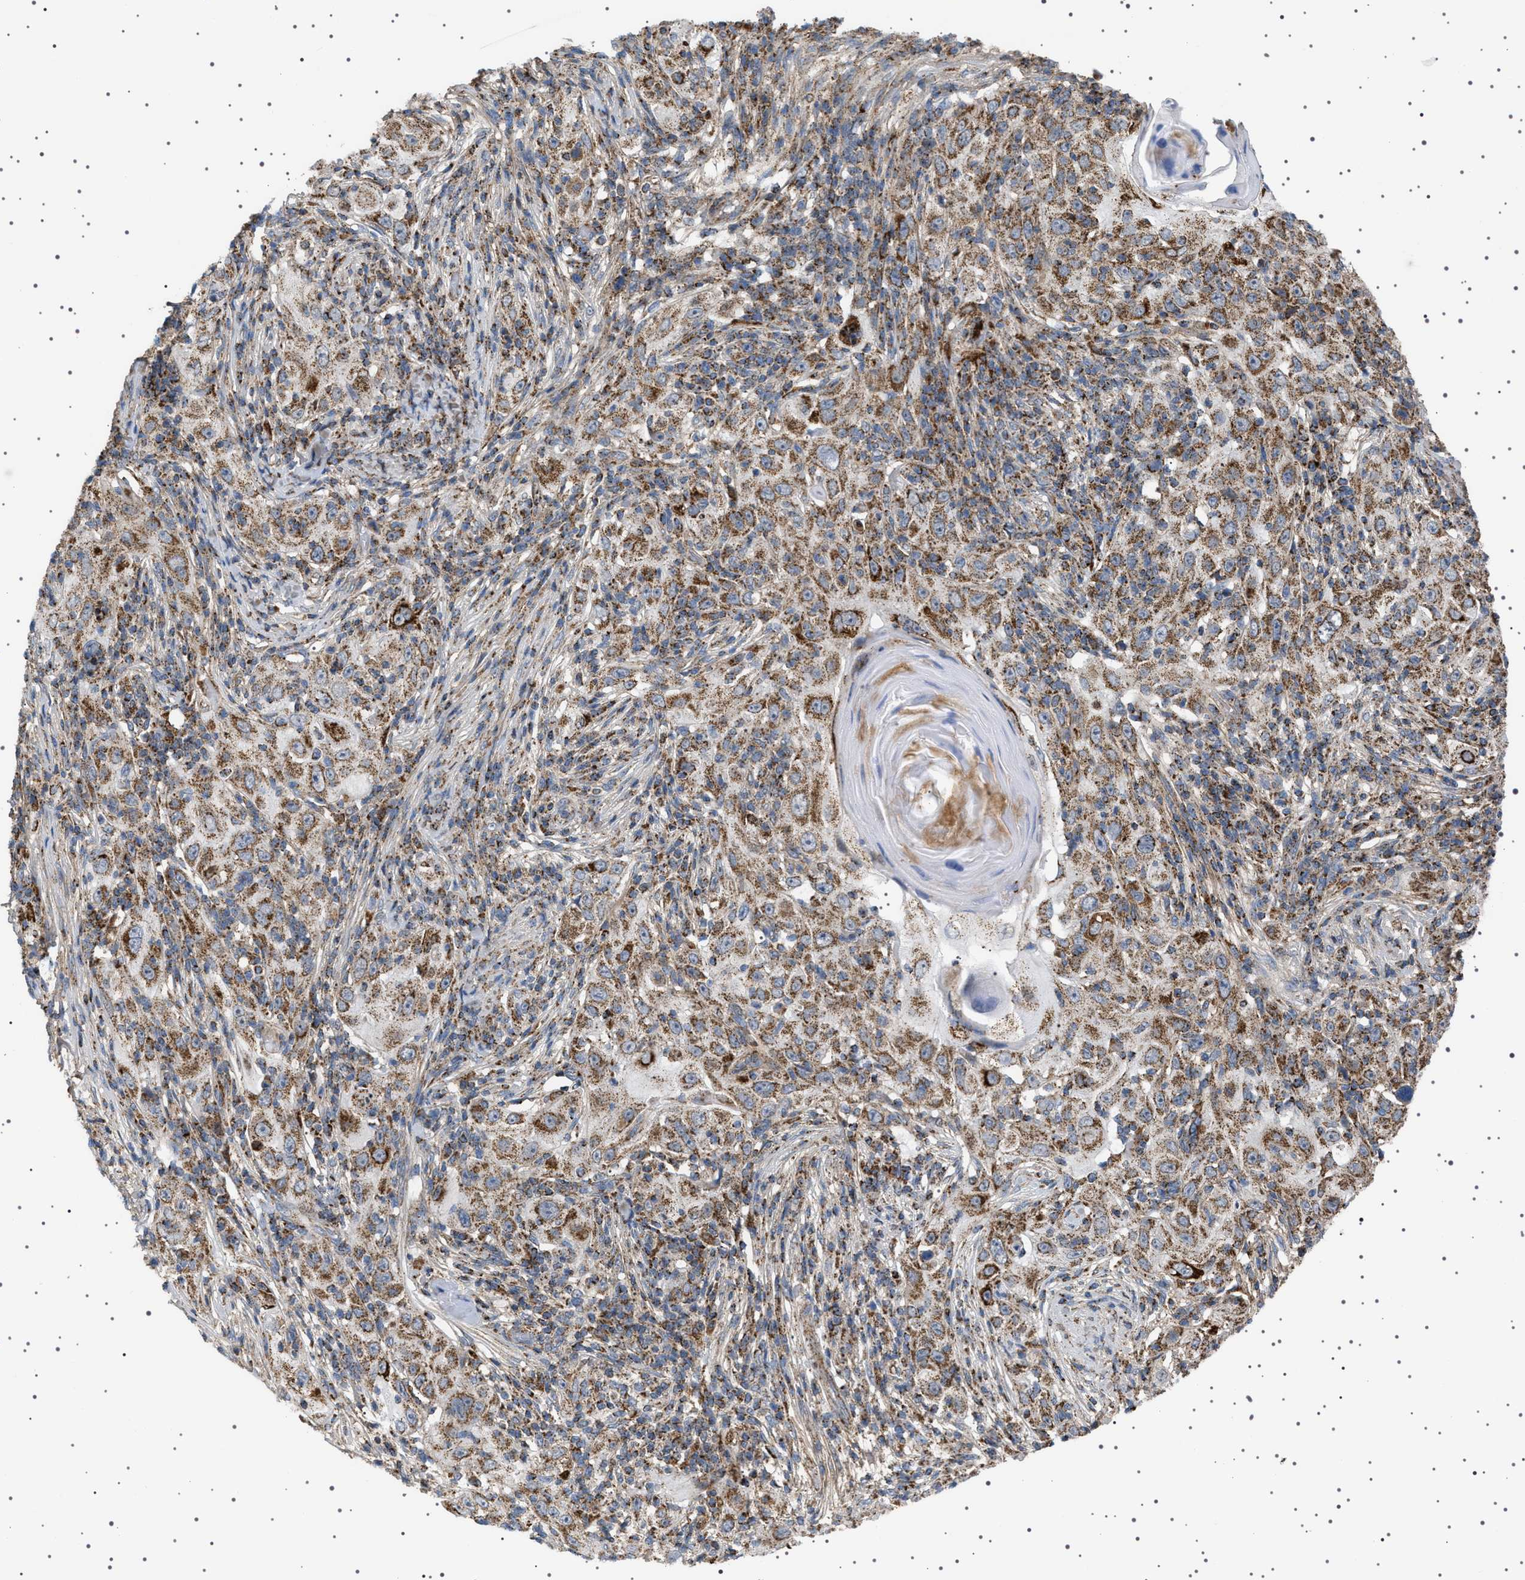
{"staining": {"intensity": "moderate", "quantity": ">75%", "location": "cytoplasmic/membranous"}, "tissue": "skin cancer", "cell_type": "Tumor cells", "image_type": "cancer", "snomed": [{"axis": "morphology", "description": "Squamous cell carcinoma, NOS"}, {"axis": "topography", "description": "Skin"}], "caption": "Protein staining by immunohistochemistry (IHC) demonstrates moderate cytoplasmic/membranous positivity in about >75% of tumor cells in skin cancer.", "gene": "UBXN8", "patient": {"sex": "female", "age": 88}}